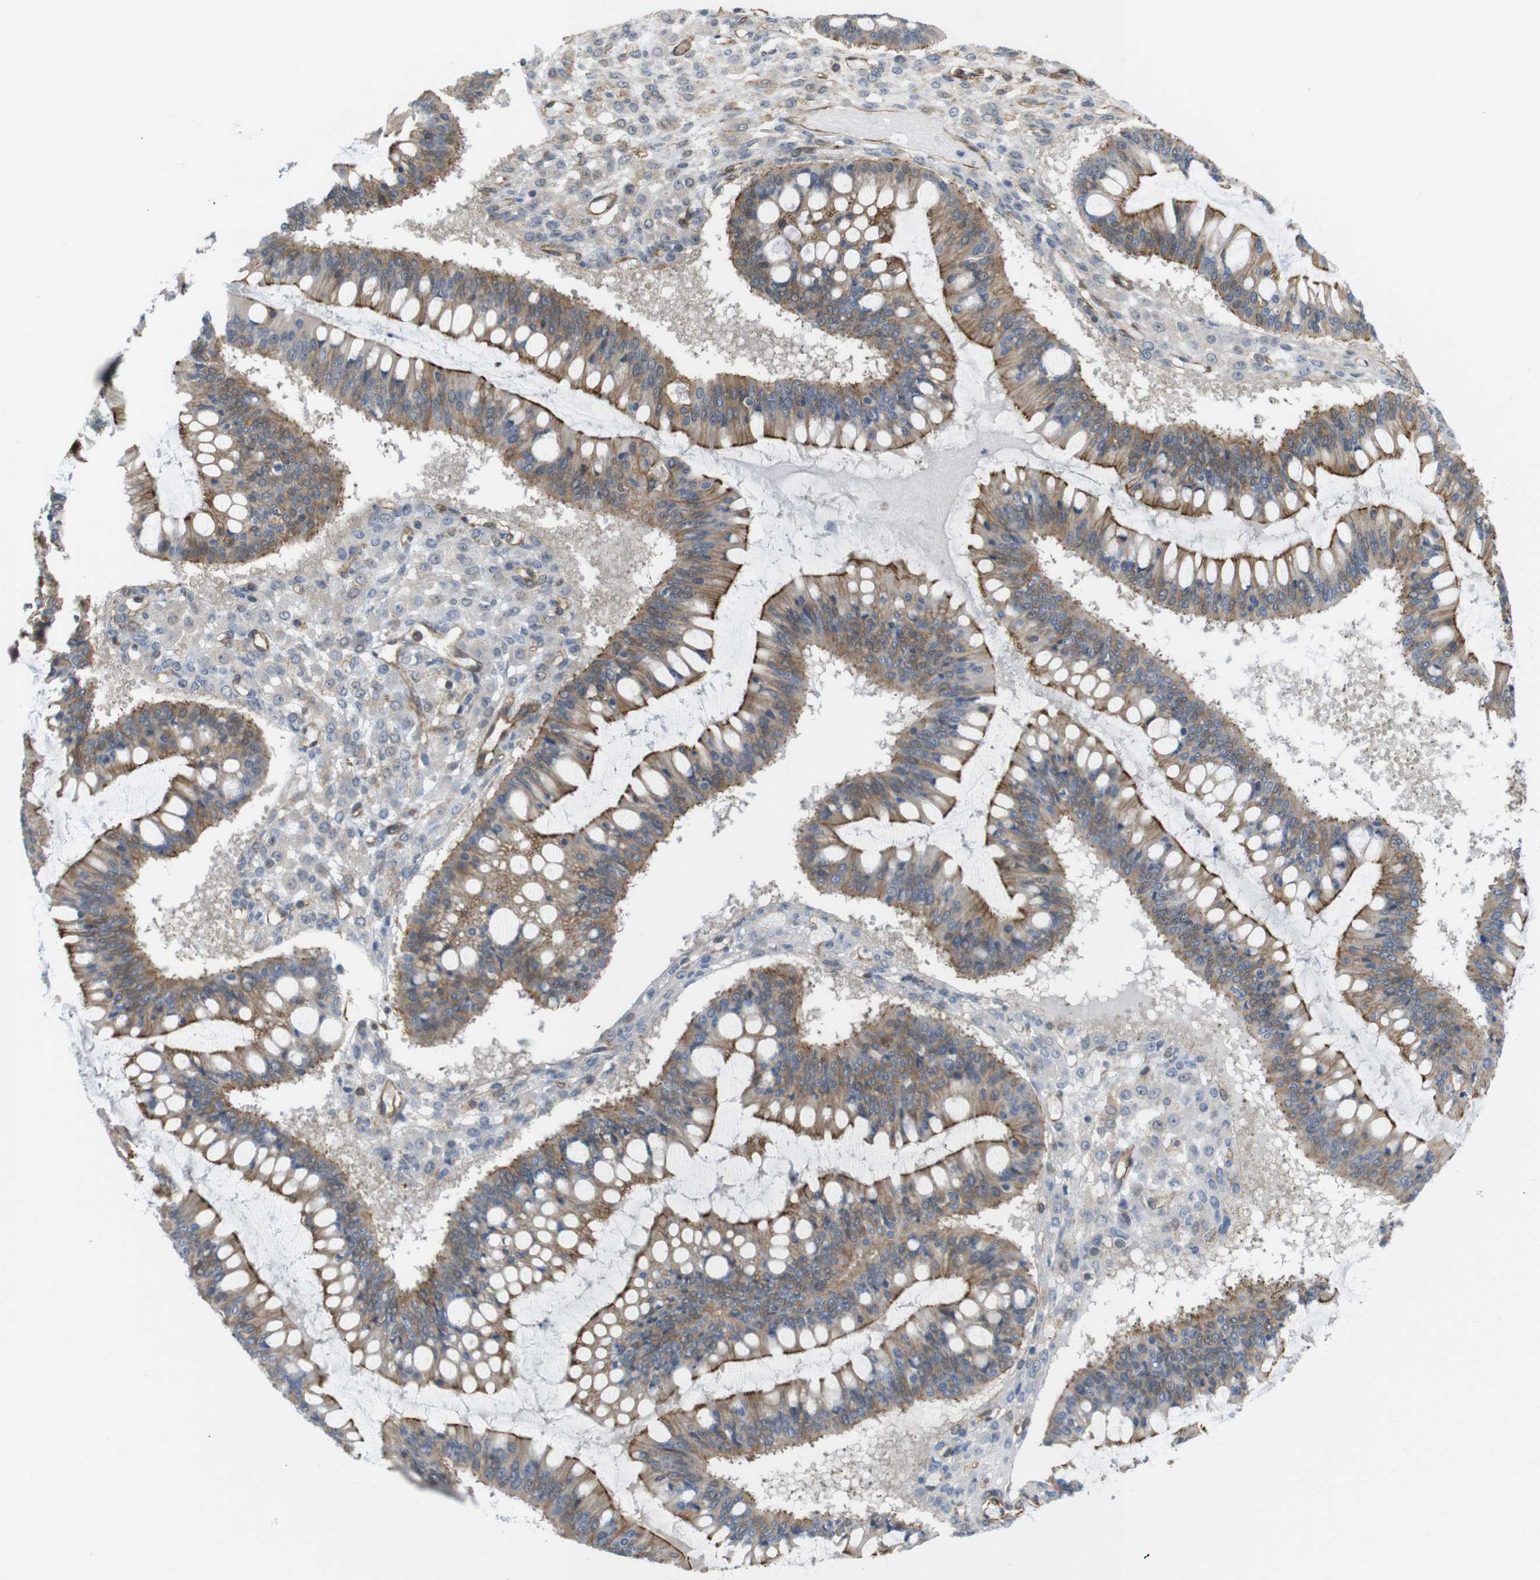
{"staining": {"intensity": "strong", "quantity": ">75%", "location": "cytoplasmic/membranous"}, "tissue": "ovarian cancer", "cell_type": "Tumor cells", "image_type": "cancer", "snomed": [{"axis": "morphology", "description": "Cystadenocarcinoma, mucinous, NOS"}, {"axis": "topography", "description": "Ovary"}], "caption": "A photomicrograph of human ovarian cancer (mucinous cystadenocarcinoma) stained for a protein reveals strong cytoplasmic/membranous brown staining in tumor cells.", "gene": "ZDHHC5", "patient": {"sex": "female", "age": 73}}